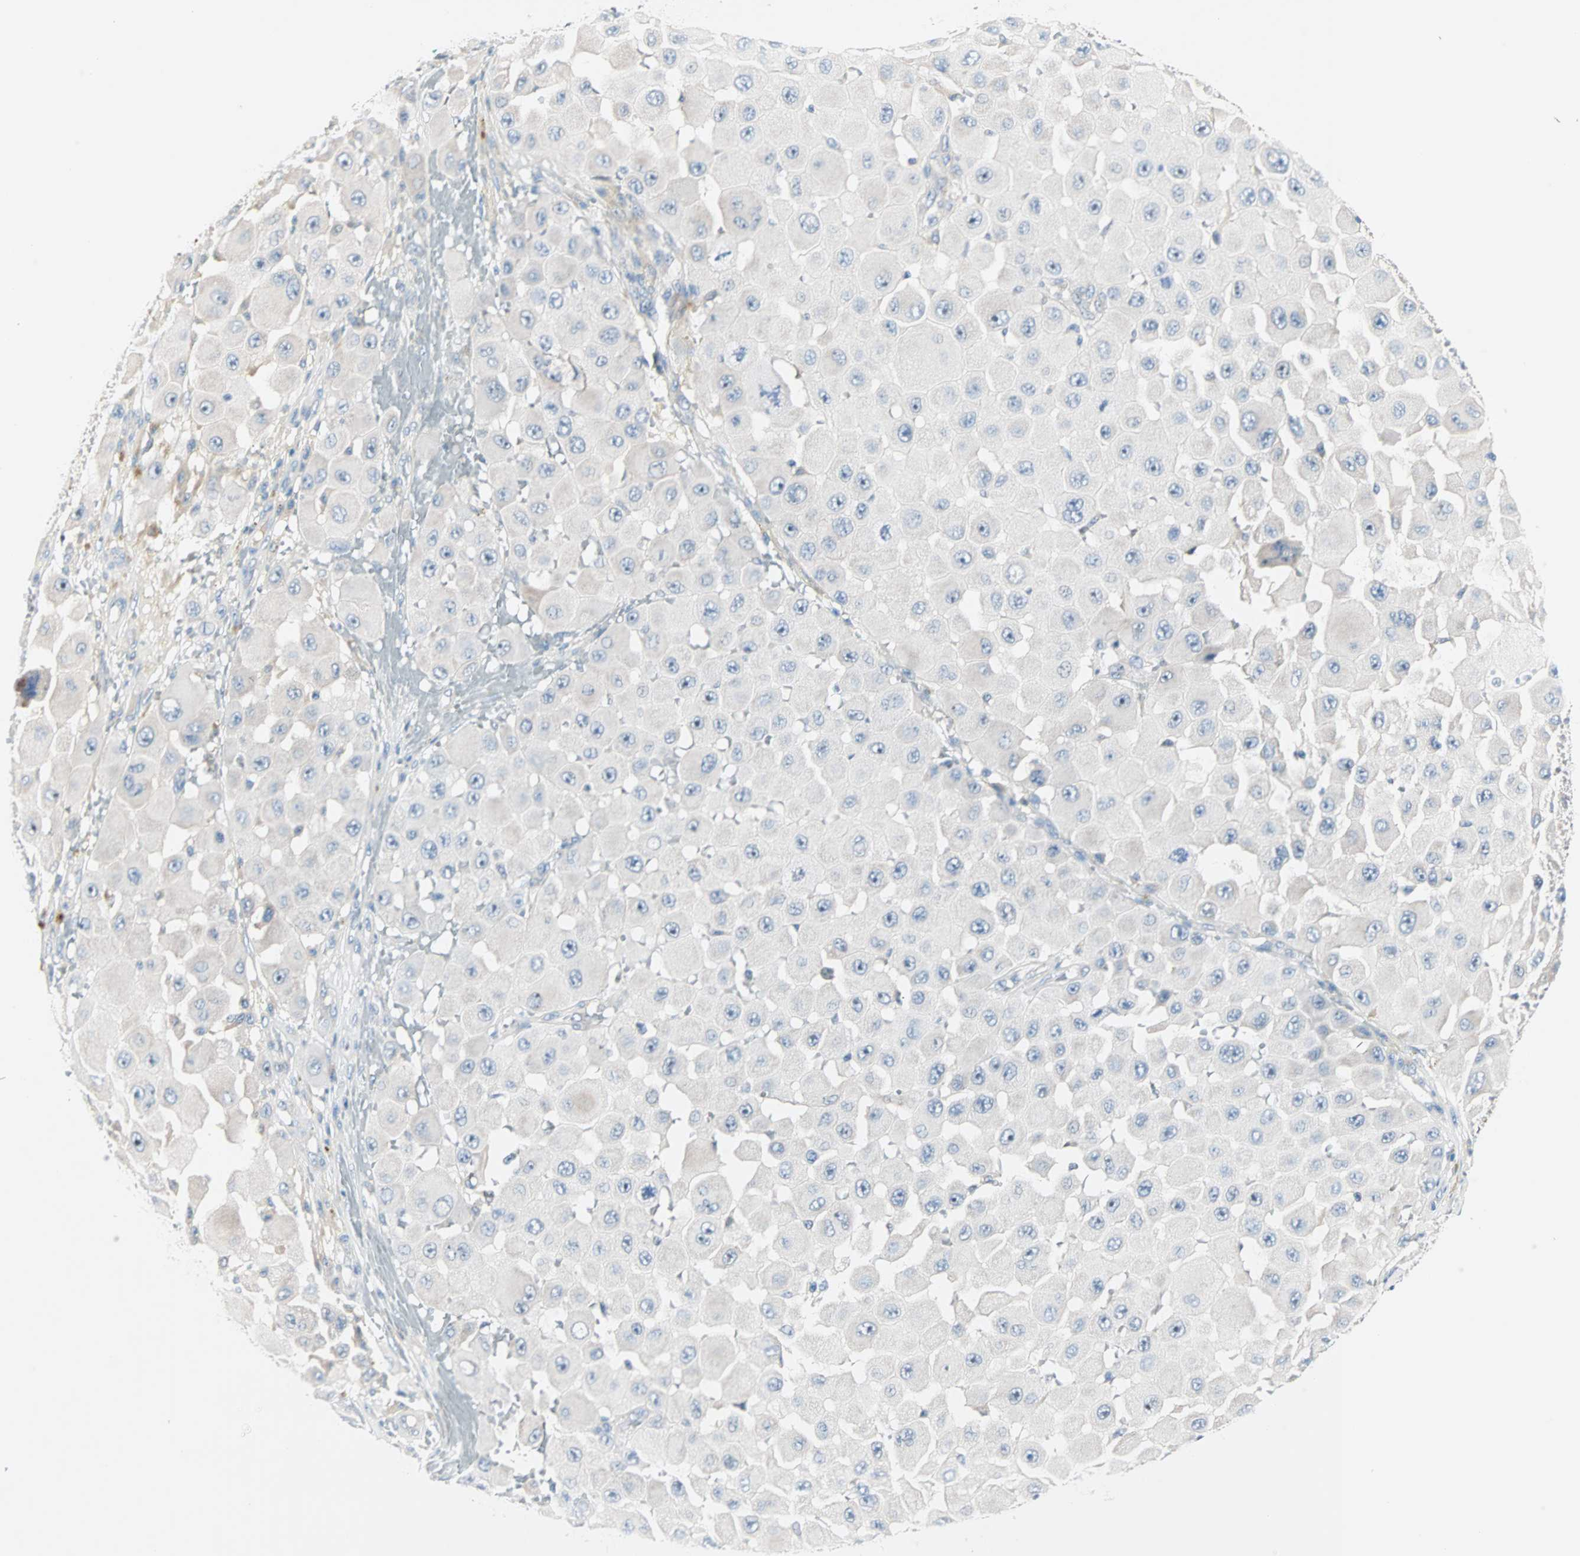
{"staining": {"intensity": "negative", "quantity": "none", "location": "none"}, "tissue": "melanoma", "cell_type": "Tumor cells", "image_type": "cancer", "snomed": [{"axis": "morphology", "description": "Malignant melanoma, NOS"}, {"axis": "topography", "description": "Skin"}], "caption": "Malignant melanoma was stained to show a protein in brown. There is no significant positivity in tumor cells.", "gene": "NEFH", "patient": {"sex": "female", "age": 81}}